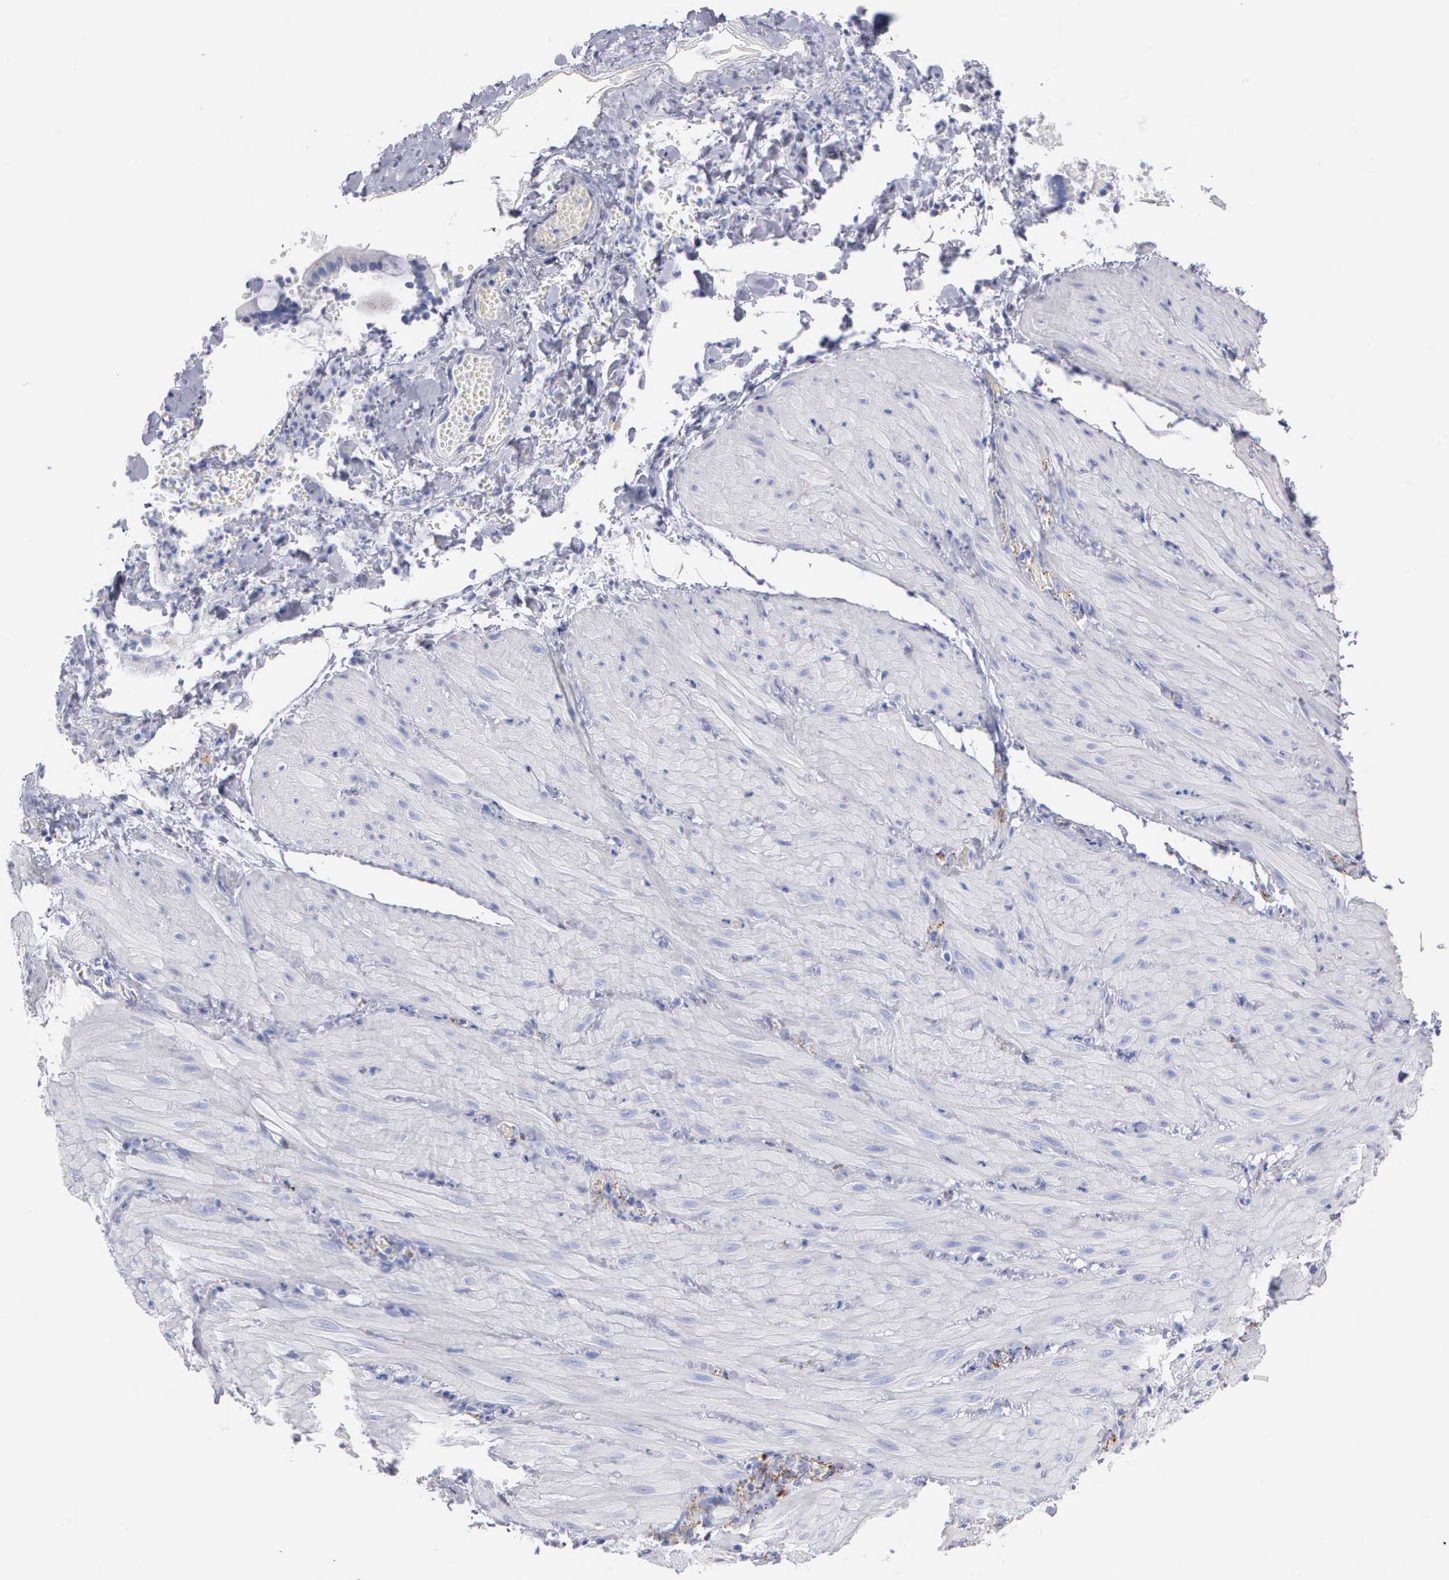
{"staining": {"intensity": "negative", "quantity": "none", "location": "none"}, "tissue": "smooth muscle", "cell_type": "Smooth muscle cells", "image_type": "normal", "snomed": [{"axis": "morphology", "description": "Normal tissue, NOS"}, {"axis": "topography", "description": "Duodenum"}], "caption": "Immunohistochemistry (IHC) histopathology image of unremarkable smooth muscle stained for a protein (brown), which demonstrates no expression in smooth muscle cells.", "gene": "CTSL", "patient": {"sex": "male", "age": 63}}